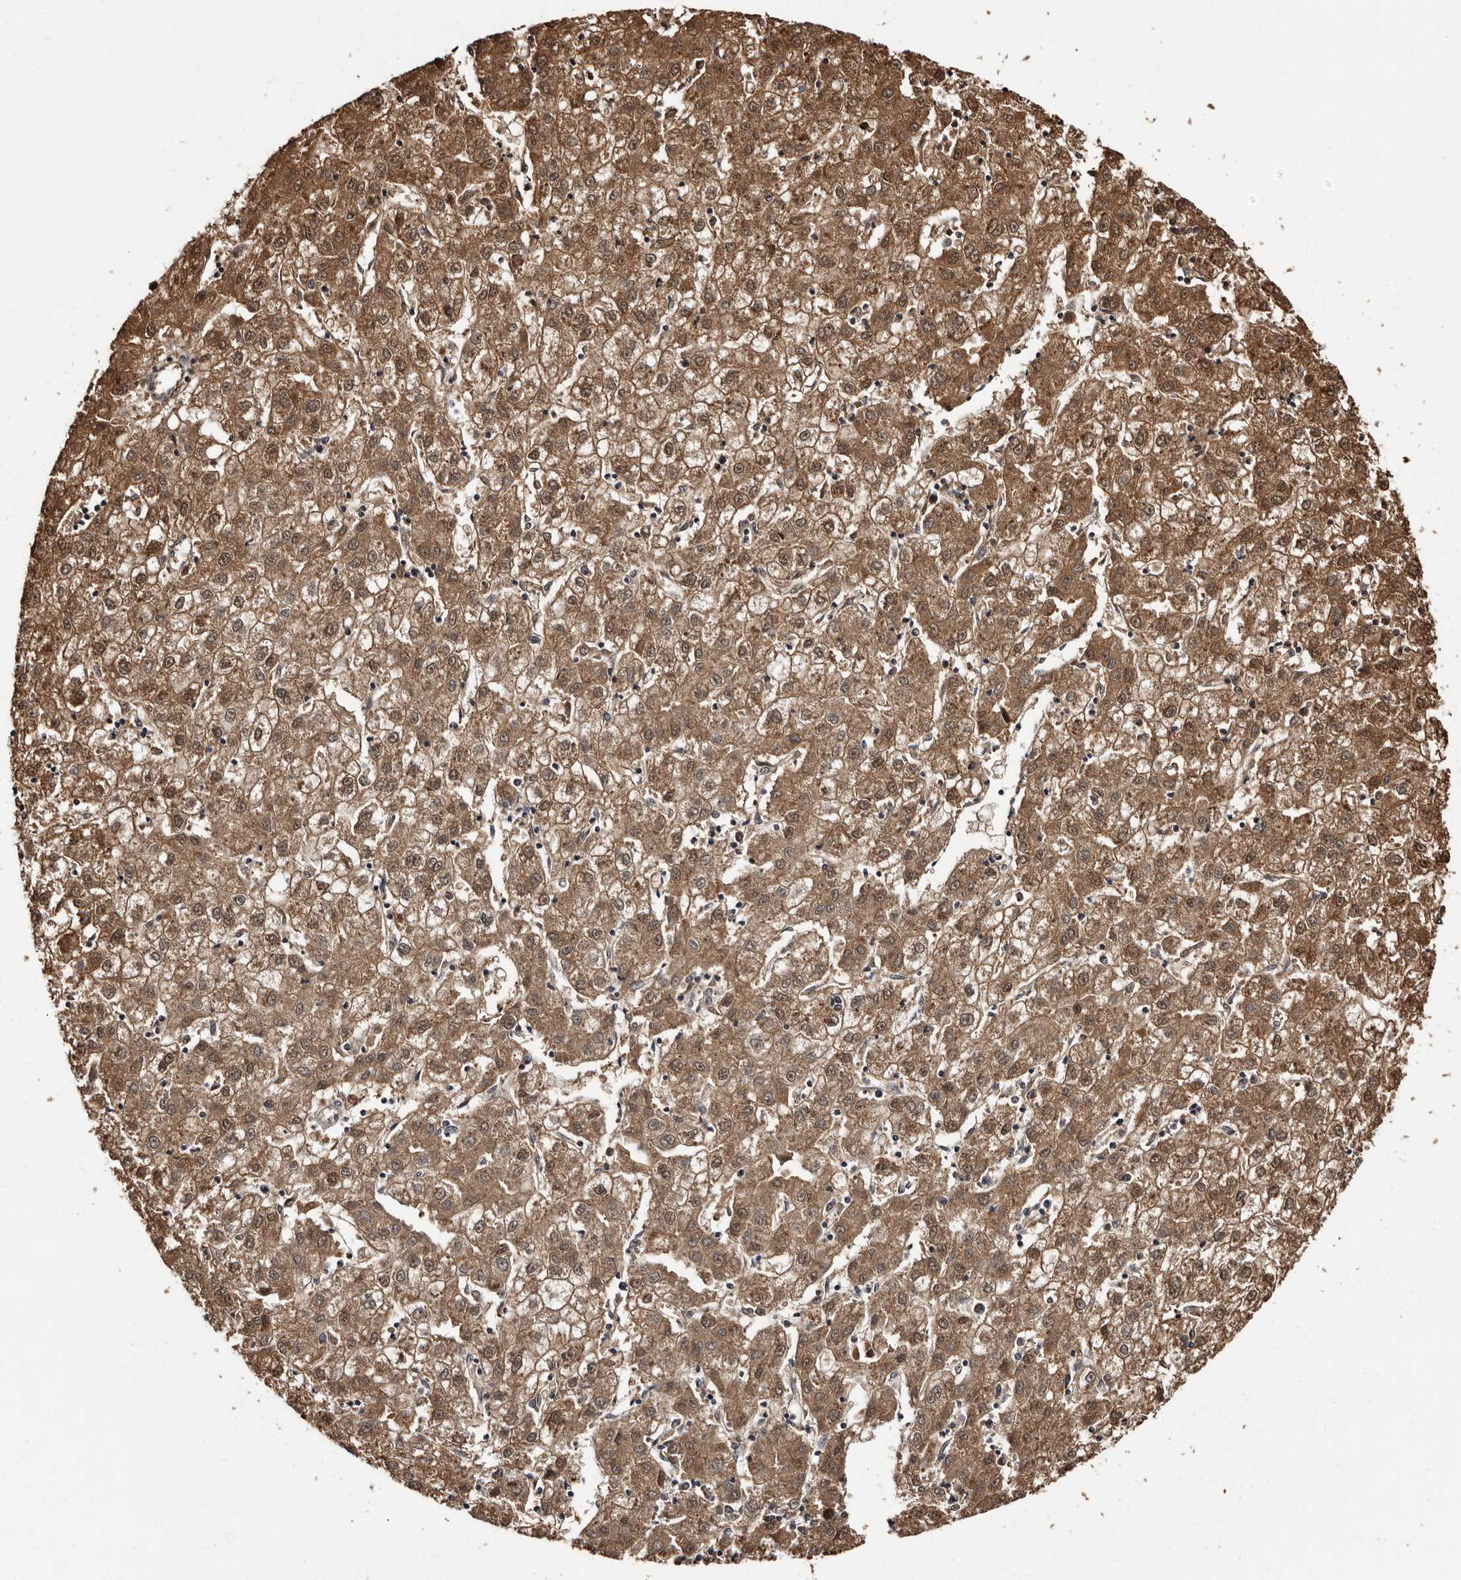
{"staining": {"intensity": "moderate", "quantity": ">75%", "location": "cytoplasmic/membranous,nuclear"}, "tissue": "liver cancer", "cell_type": "Tumor cells", "image_type": "cancer", "snomed": [{"axis": "morphology", "description": "Carcinoma, Hepatocellular, NOS"}, {"axis": "topography", "description": "Liver"}], "caption": "IHC of liver cancer exhibits medium levels of moderate cytoplasmic/membranous and nuclear expression in approximately >75% of tumor cells.", "gene": "DNPH1", "patient": {"sex": "male", "age": 72}}